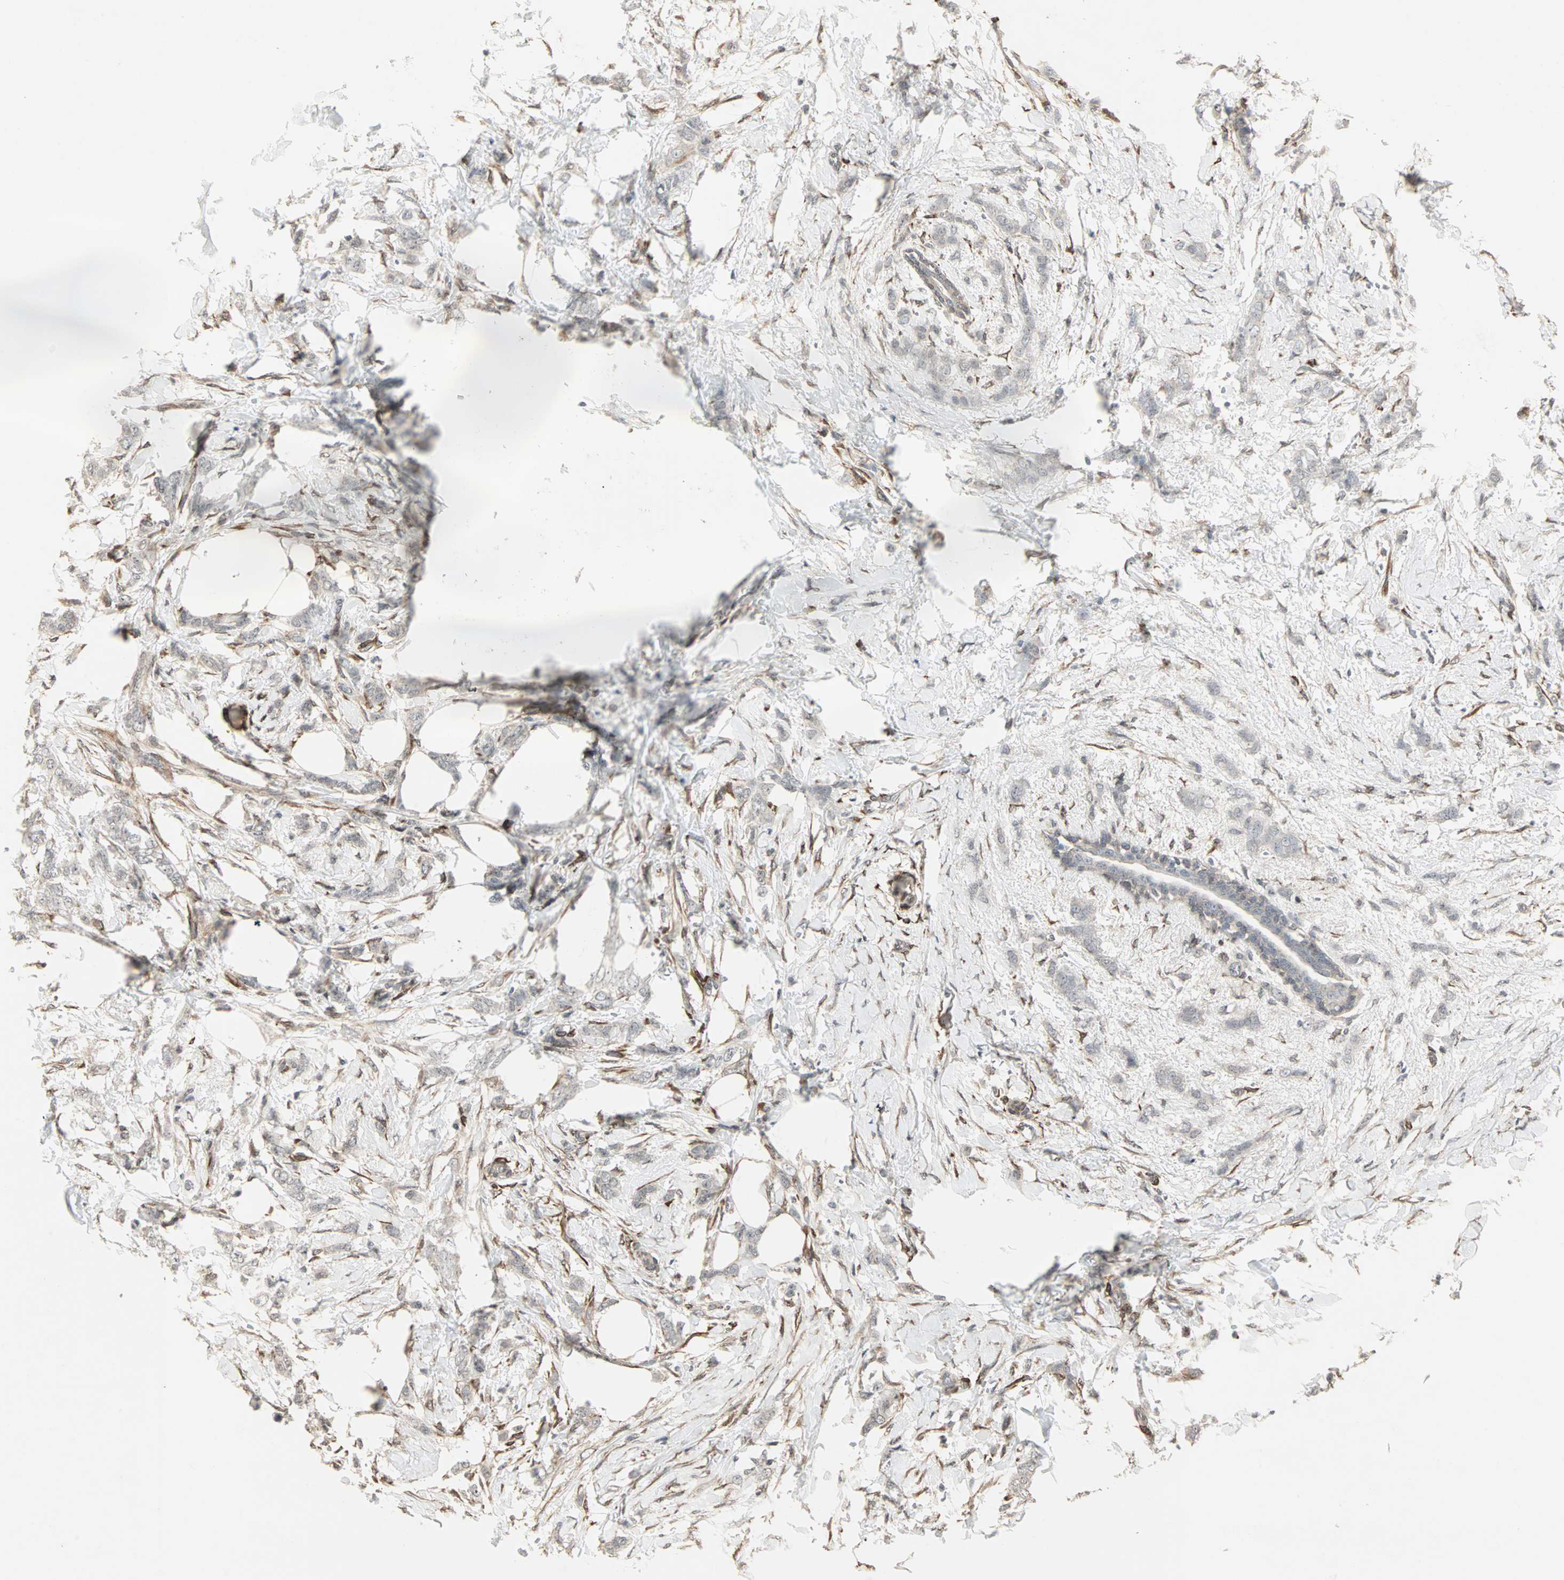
{"staining": {"intensity": "negative", "quantity": "none", "location": "none"}, "tissue": "breast cancer", "cell_type": "Tumor cells", "image_type": "cancer", "snomed": [{"axis": "morphology", "description": "Lobular carcinoma, in situ"}, {"axis": "morphology", "description": "Lobular carcinoma"}, {"axis": "topography", "description": "Breast"}], "caption": "Breast cancer (lobular carcinoma) stained for a protein using immunohistochemistry displays no staining tumor cells.", "gene": "TRPV4", "patient": {"sex": "female", "age": 41}}